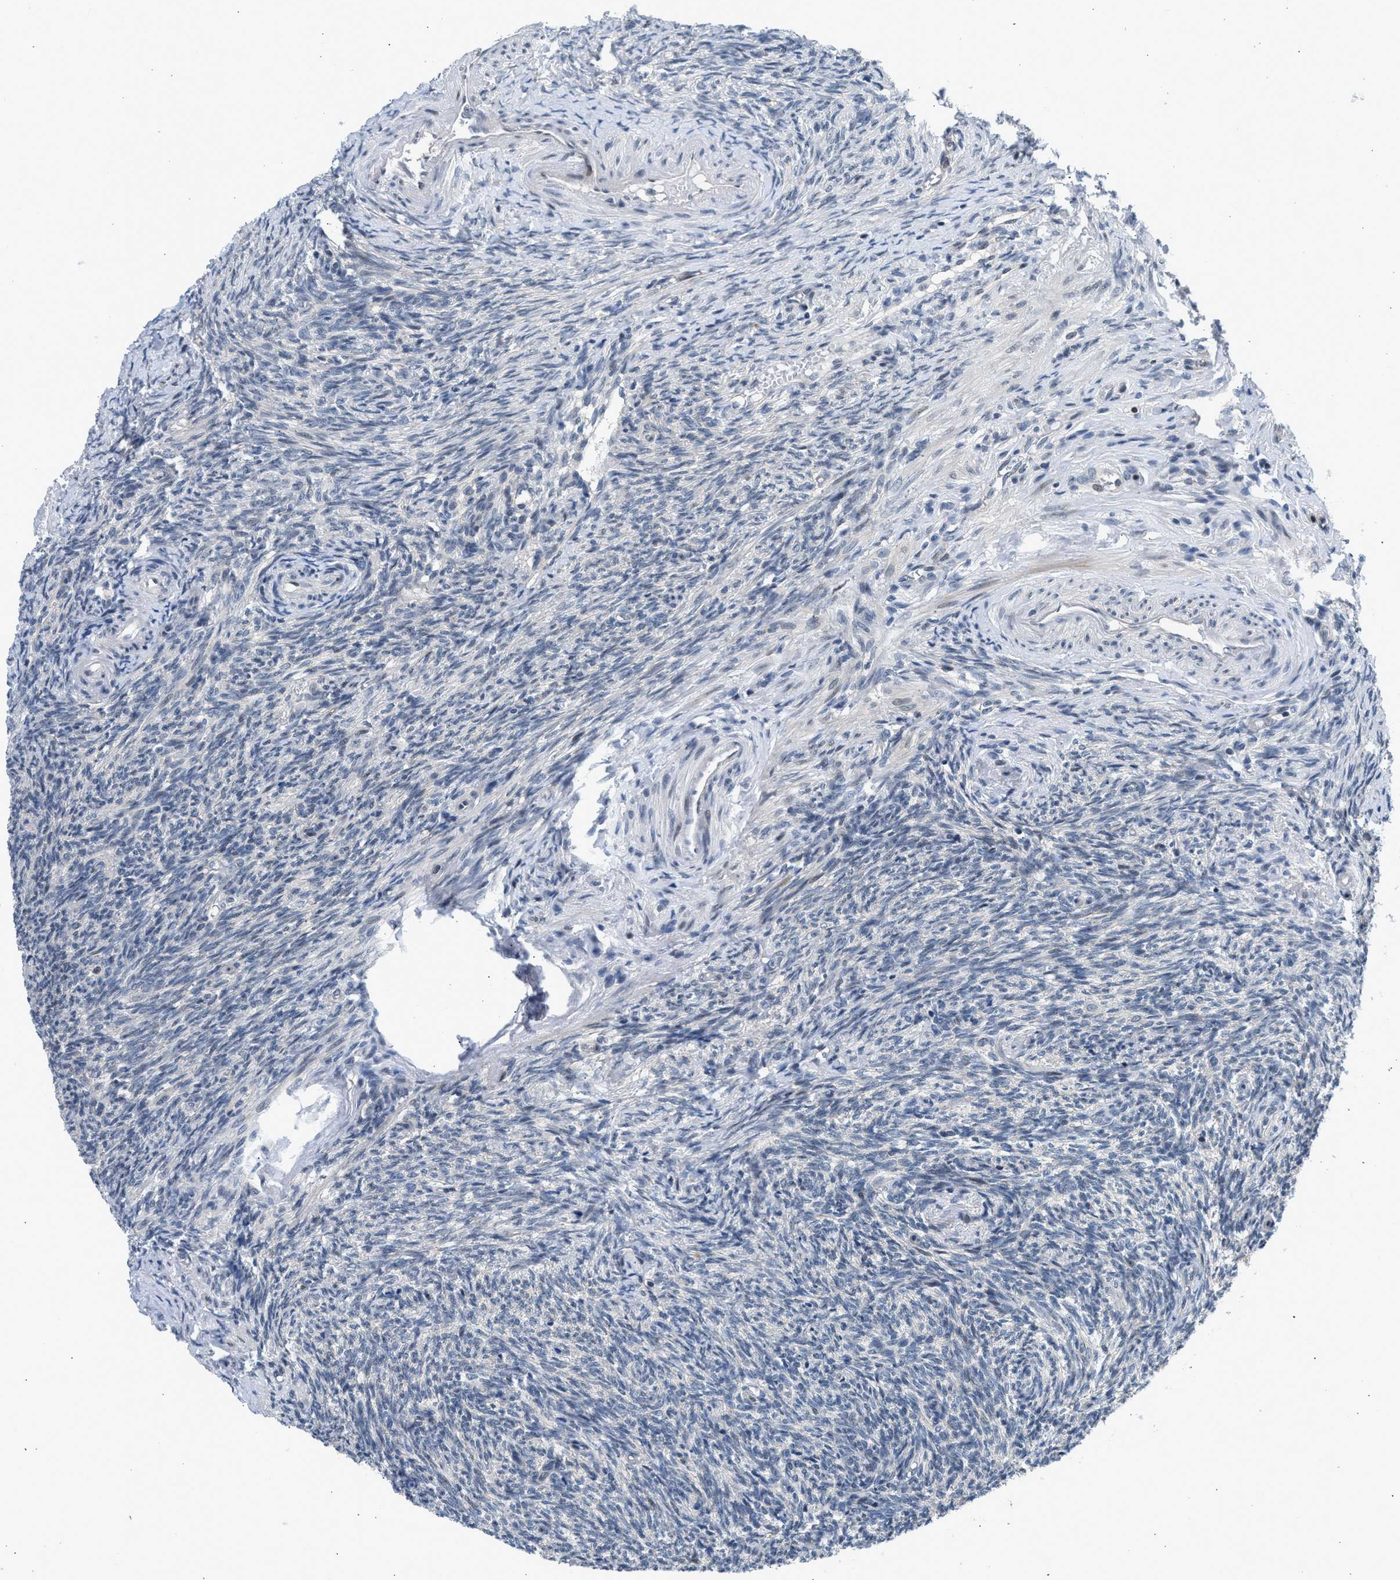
{"staining": {"intensity": "weak", "quantity": ">75%", "location": "cytoplasmic/membranous"}, "tissue": "ovary", "cell_type": "Follicle cells", "image_type": "normal", "snomed": [{"axis": "morphology", "description": "Normal tissue, NOS"}, {"axis": "topography", "description": "Ovary"}], "caption": "Weak cytoplasmic/membranous protein staining is seen in about >75% of follicle cells in ovary.", "gene": "OLIG3", "patient": {"sex": "female", "age": 41}}